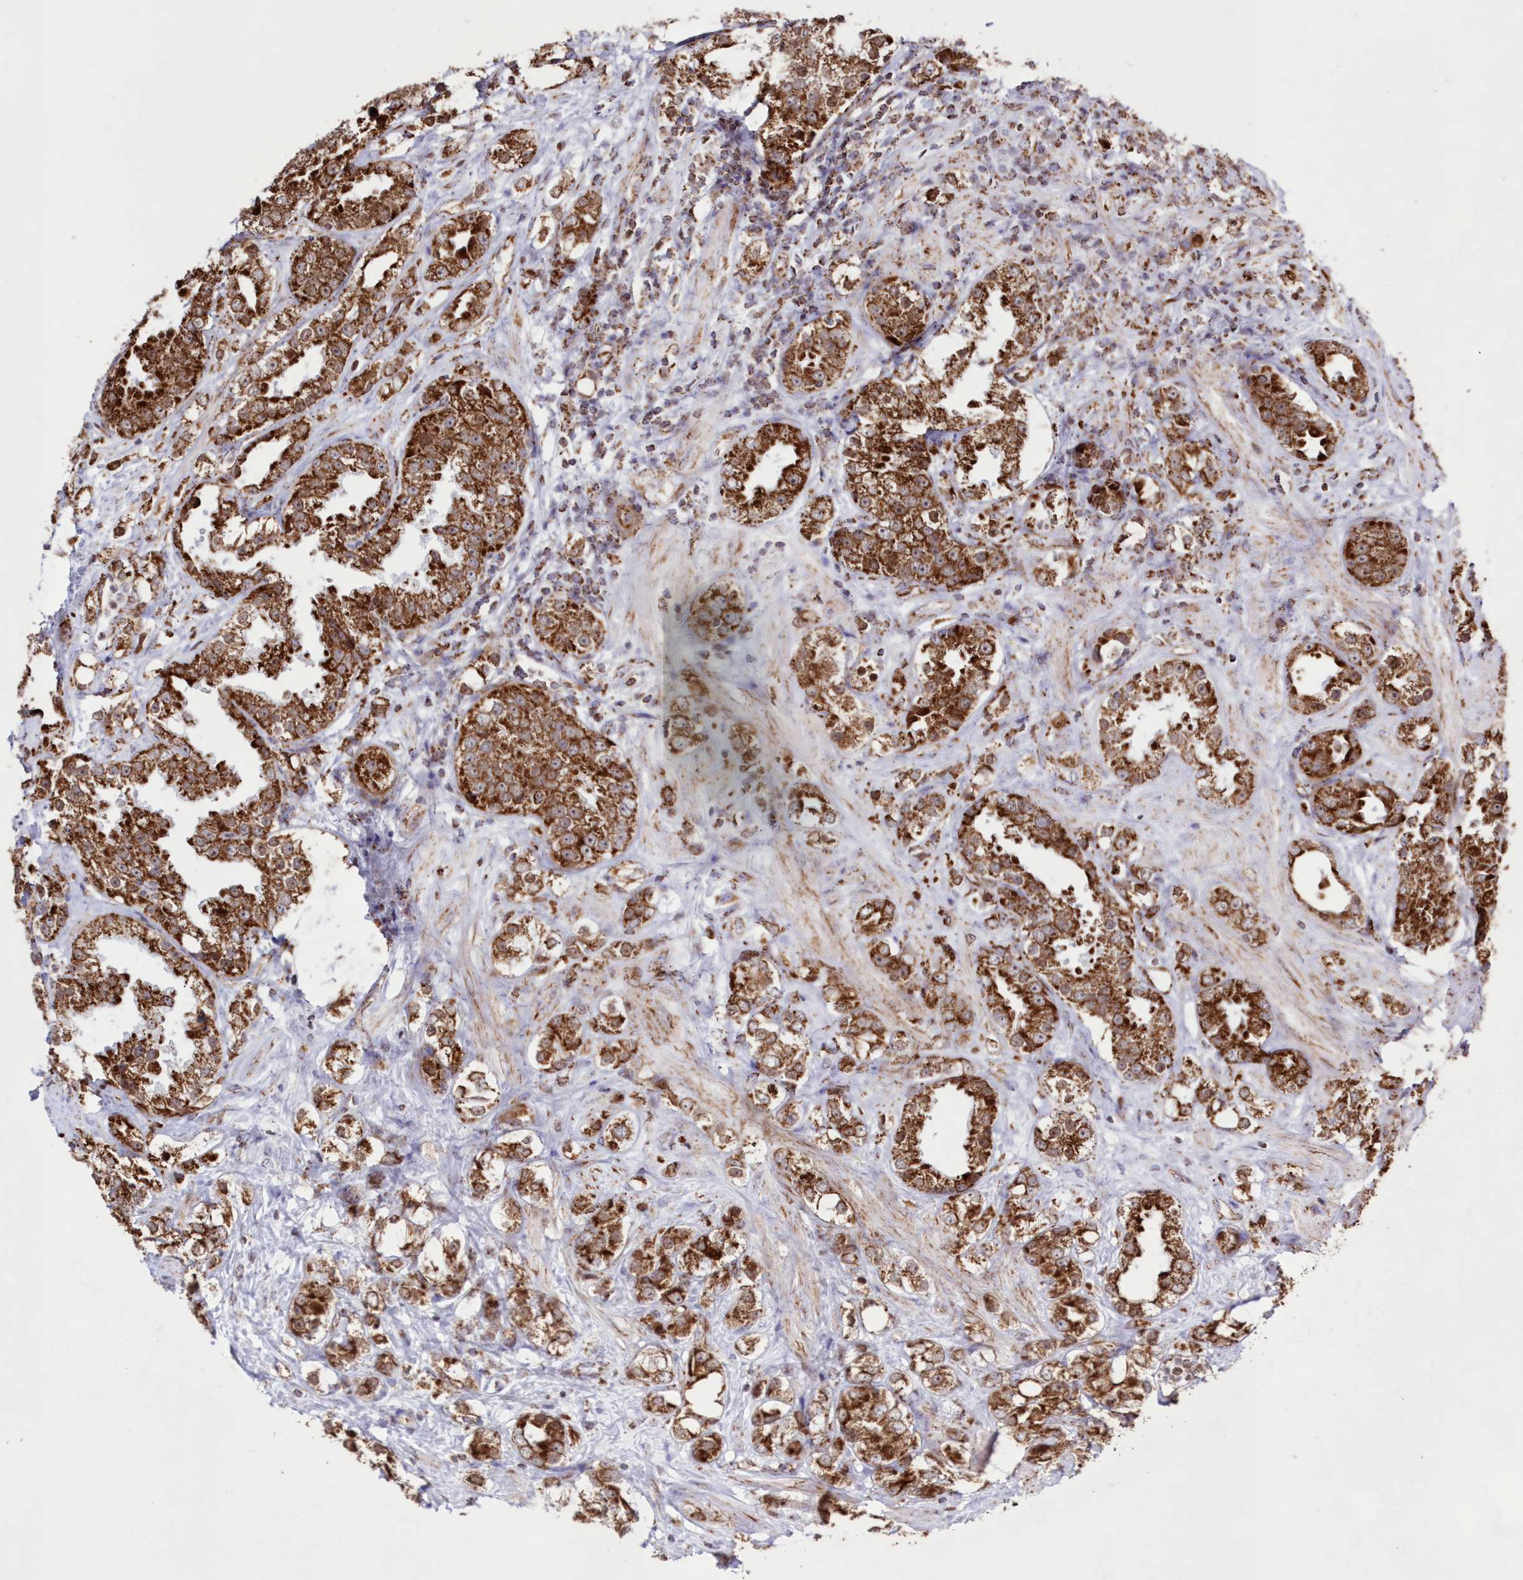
{"staining": {"intensity": "strong", "quantity": ">75%", "location": "cytoplasmic/membranous"}, "tissue": "prostate cancer", "cell_type": "Tumor cells", "image_type": "cancer", "snomed": [{"axis": "morphology", "description": "Adenocarcinoma, NOS"}, {"axis": "topography", "description": "Prostate"}], "caption": "Prostate cancer tissue displays strong cytoplasmic/membranous staining in approximately >75% of tumor cells", "gene": "HADHB", "patient": {"sex": "male", "age": 79}}